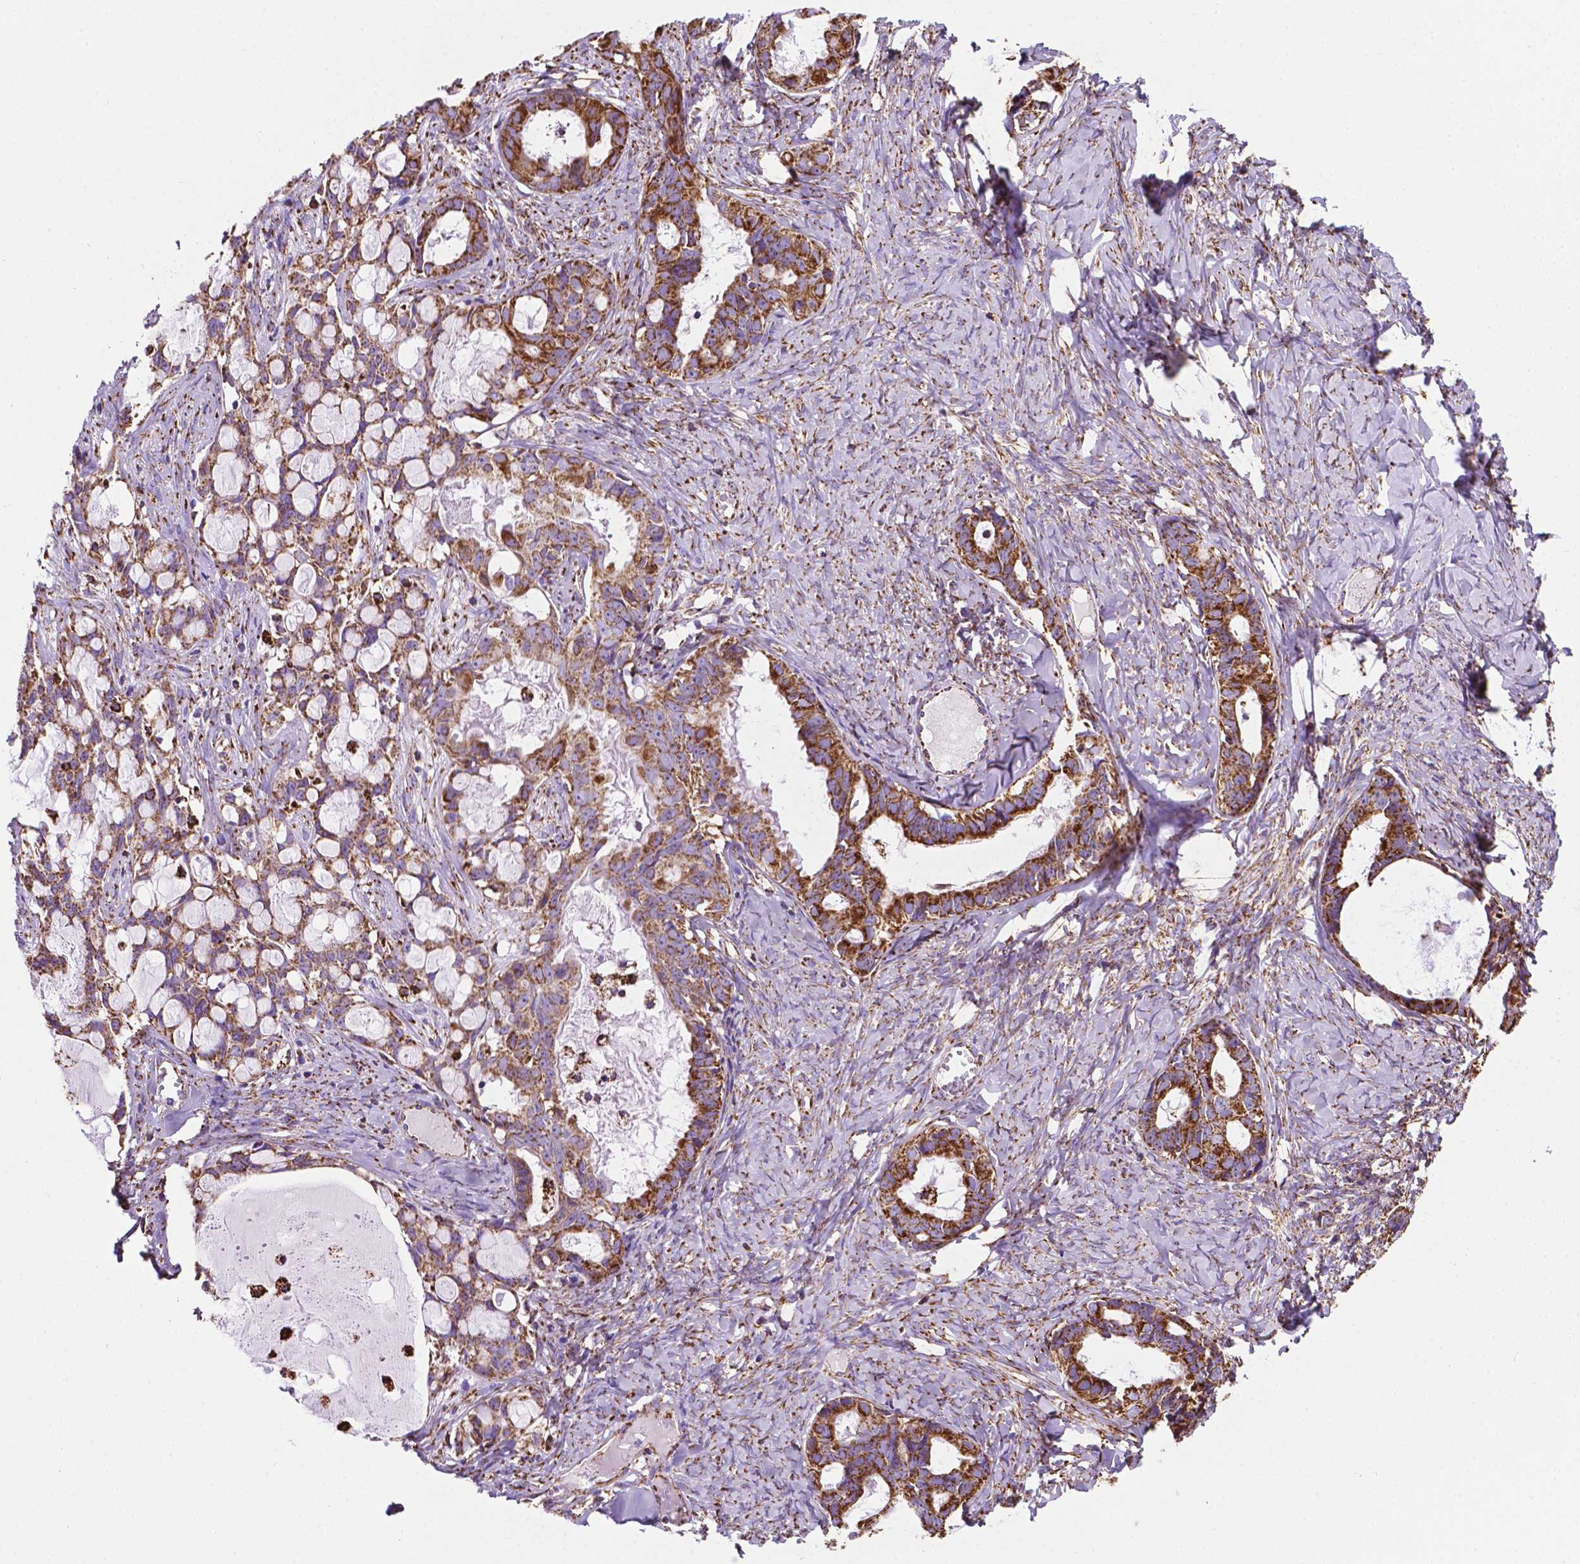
{"staining": {"intensity": "strong", "quantity": ">75%", "location": "cytoplasmic/membranous"}, "tissue": "ovarian cancer", "cell_type": "Tumor cells", "image_type": "cancer", "snomed": [{"axis": "morphology", "description": "Cystadenocarcinoma, serous, NOS"}, {"axis": "topography", "description": "Ovary"}], "caption": "Ovarian cancer stained for a protein (brown) reveals strong cytoplasmic/membranous positive expression in about >75% of tumor cells.", "gene": "RMDN3", "patient": {"sex": "female", "age": 69}}